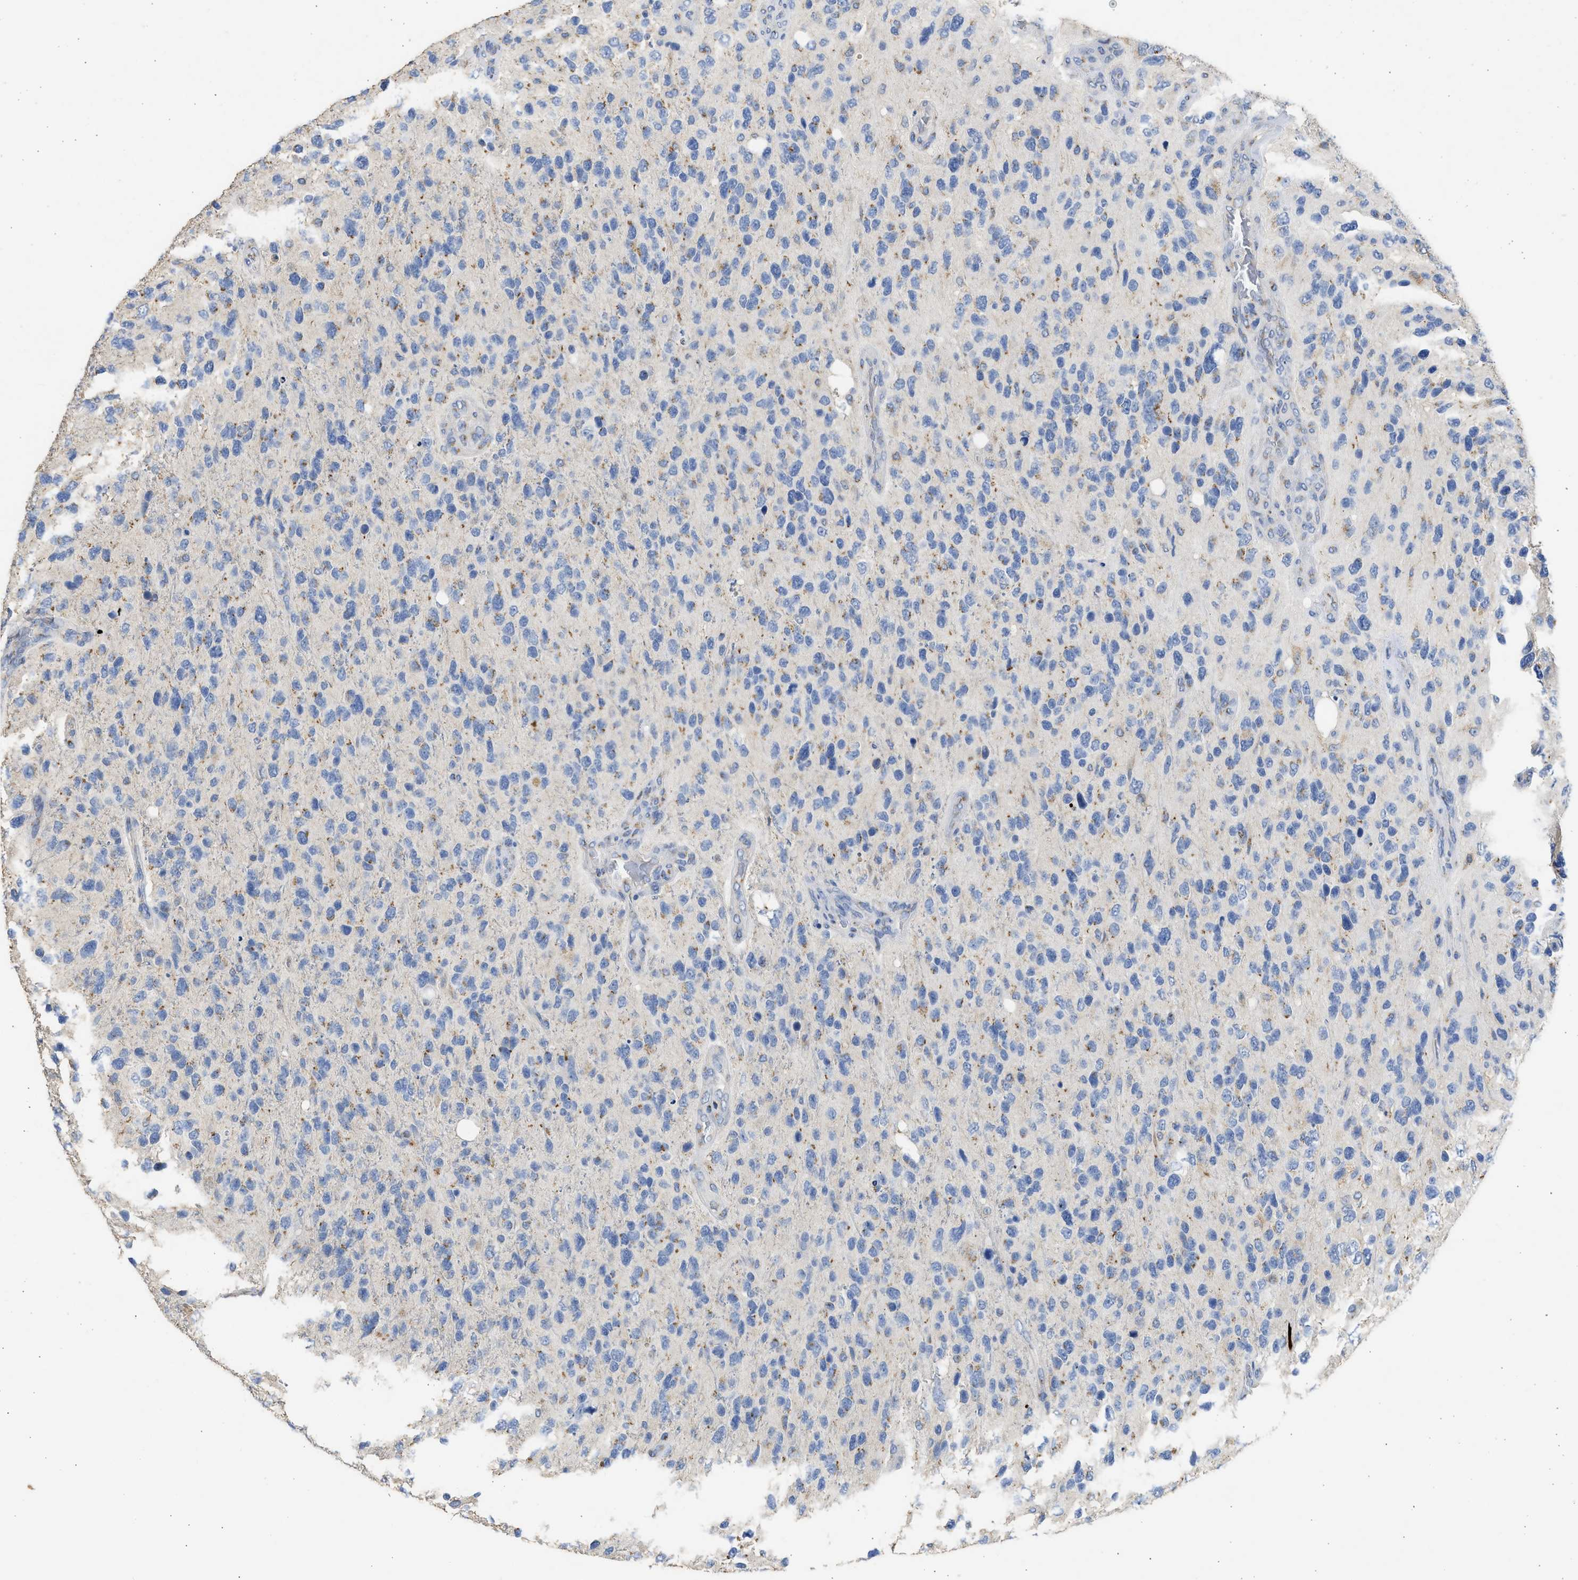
{"staining": {"intensity": "negative", "quantity": "none", "location": "none"}, "tissue": "glioma", "cell_type": "Tumor cells", "image_type": "cancer", "snomed": [{"axis": "morphology", "description": "Glioma, malignant, High grade"}, {"axis": "topography", "description": "Brain"}], "caption": "IHC image of neoplastic tissue: glioma stained with DAB (3,3'-diaminobenzidine) displays no significant protein positivity in tumor cells.", "gene": "IPO8", "patient": {"sex": "female", "age": 58}}